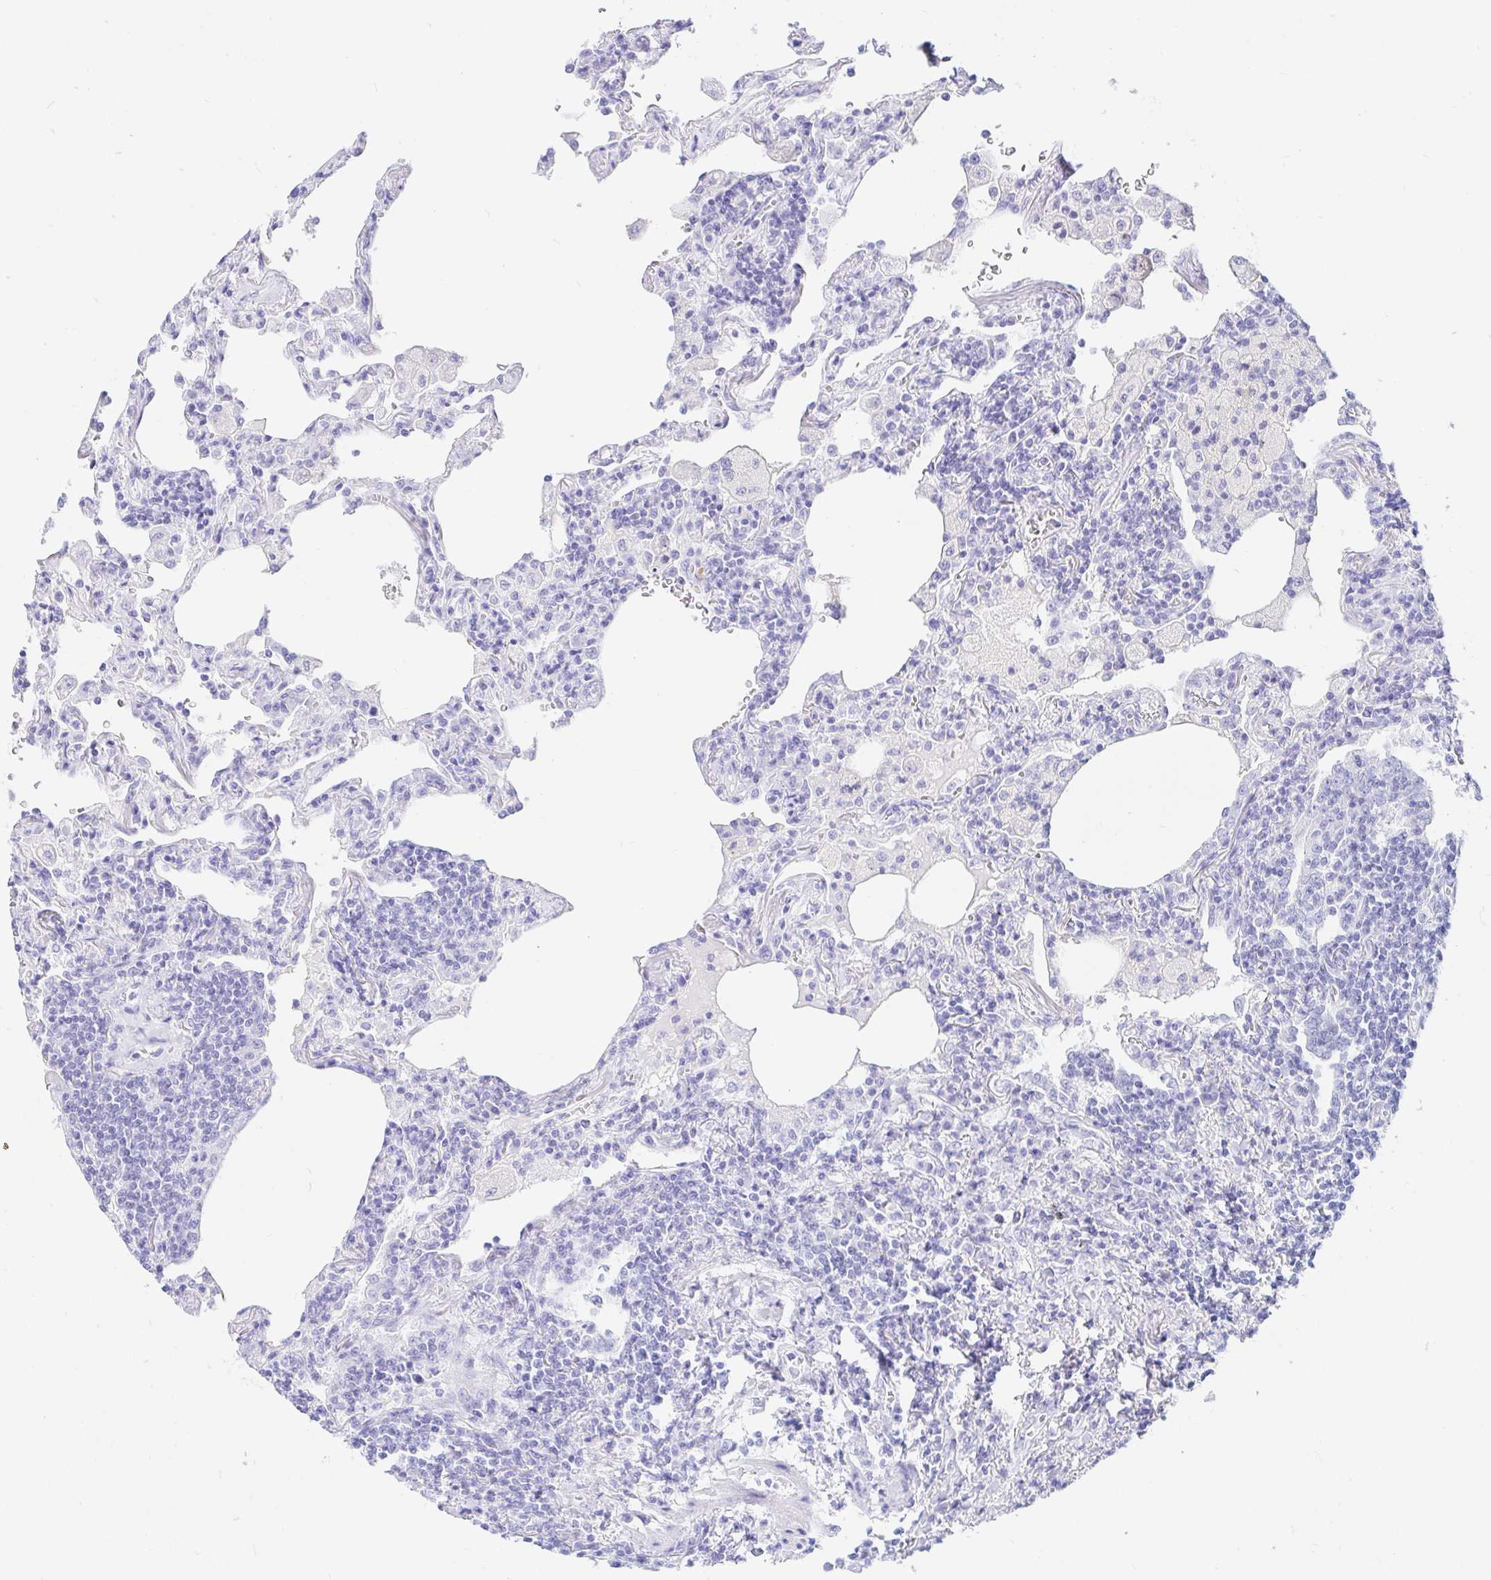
{"staining": {"intensity": "negative", "quantity": "none", "location": "none"}, "tissue": "lymphoma", "cell_type": "Tumor cells", "image_type": "cancer", "snomed": [{"axis": "morphology", "description": "Malignant lymphoma, non-Hodgkin's type, Low grade"}, {"axis": "topography", "description": "Lung"}], "caption": "An image of human low-grade malignant lymphoma, non-Hodgkin's type is negative for staining in tumor cells.", "gene": "OR6T1", "patient": {"sex": "female", "age": 71}}